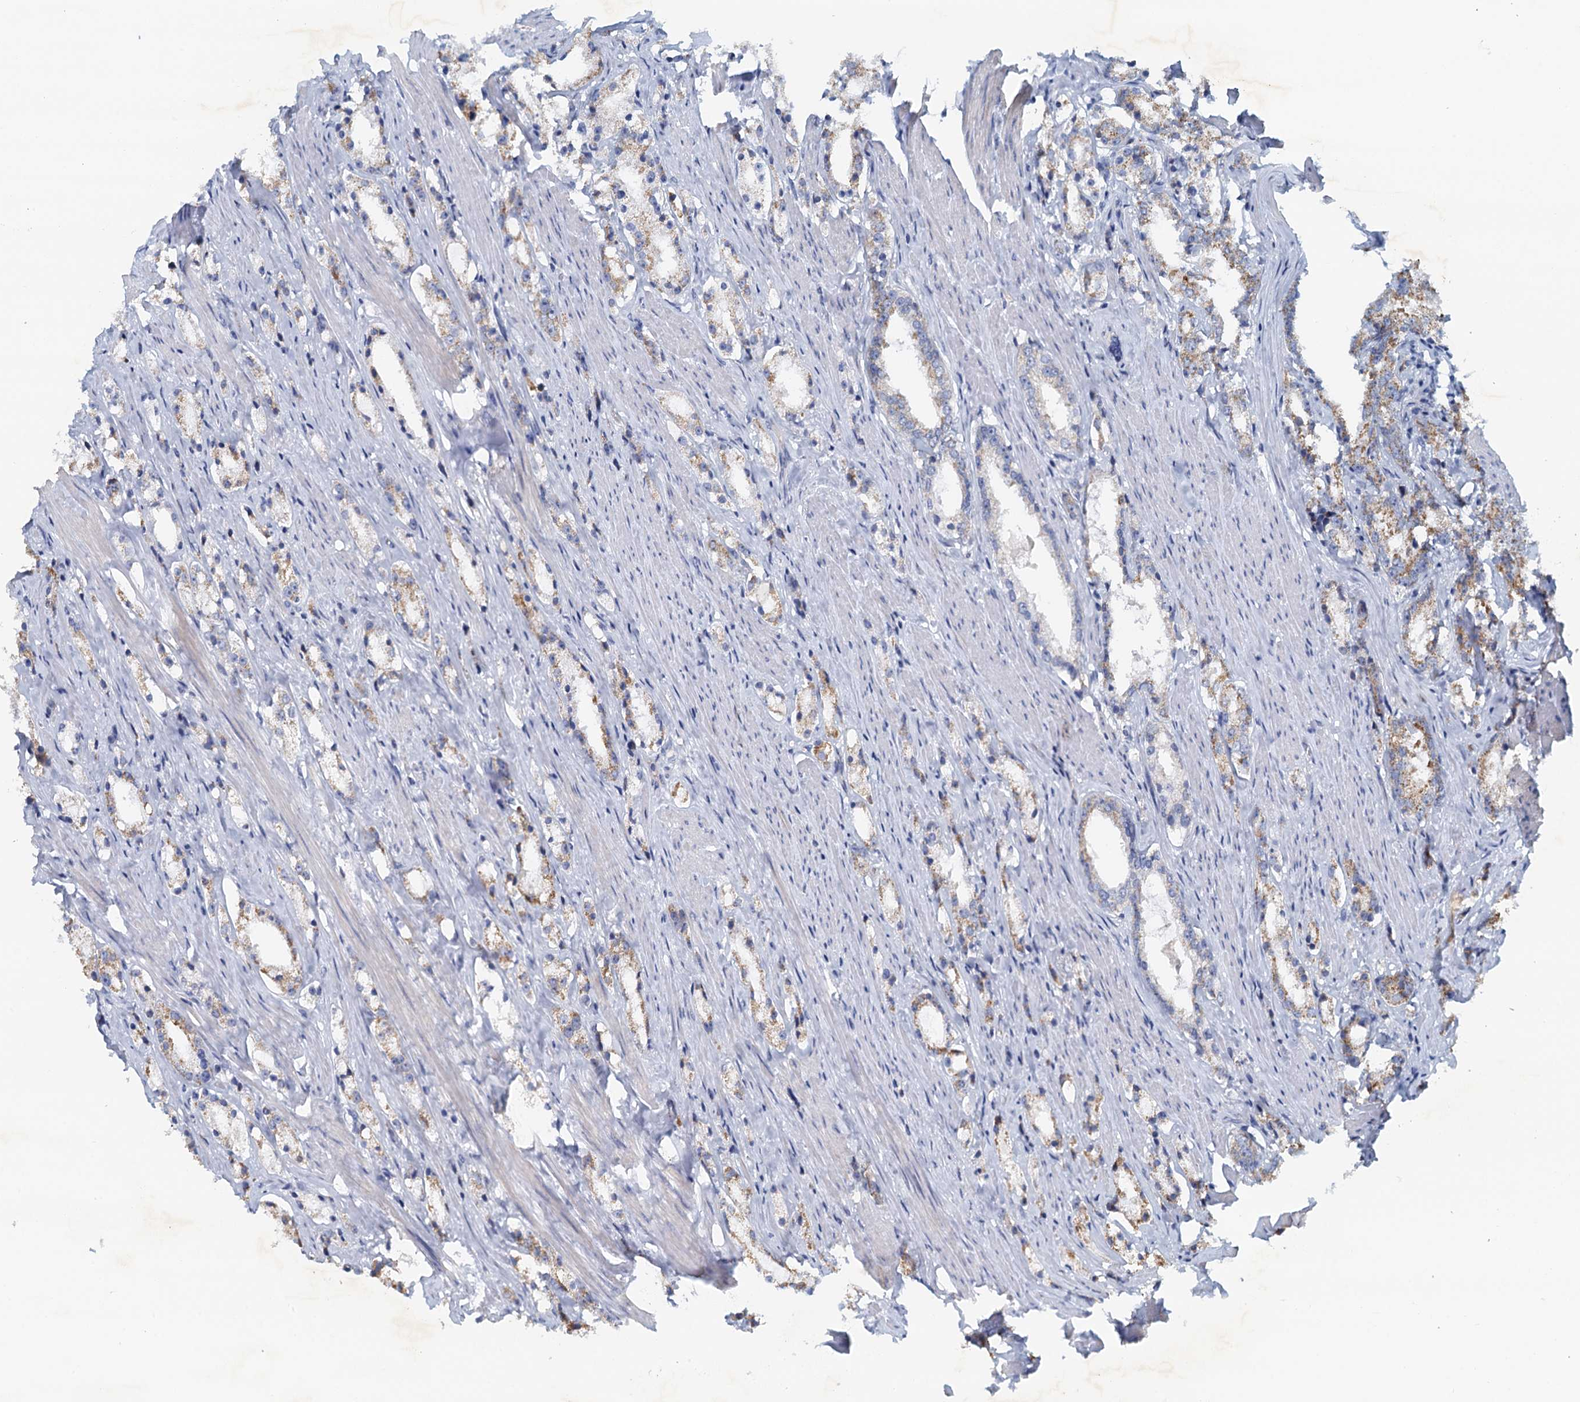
{"staining": {"intensity": "moderate", "quantity": "<25%", "location": "cytoplasmic/membranous"}, "tissue": "prostate cancer", "cell_type": "Tumor cells", "image_type": "cancer", "snomed": [{"axis": "morphology", "description": "Adenocarcinoma, High grade"}, {"axis": "topography", "description": "Prostate"}], "caption": "A micrograph of human prostate adenocarcinoma (high-grade) stained for a protein shows moderate cytoplasmic/membranous brown staining in tumor cells.", "gene": "POC1A", "patient": {"sex": "male", "age": 66}}